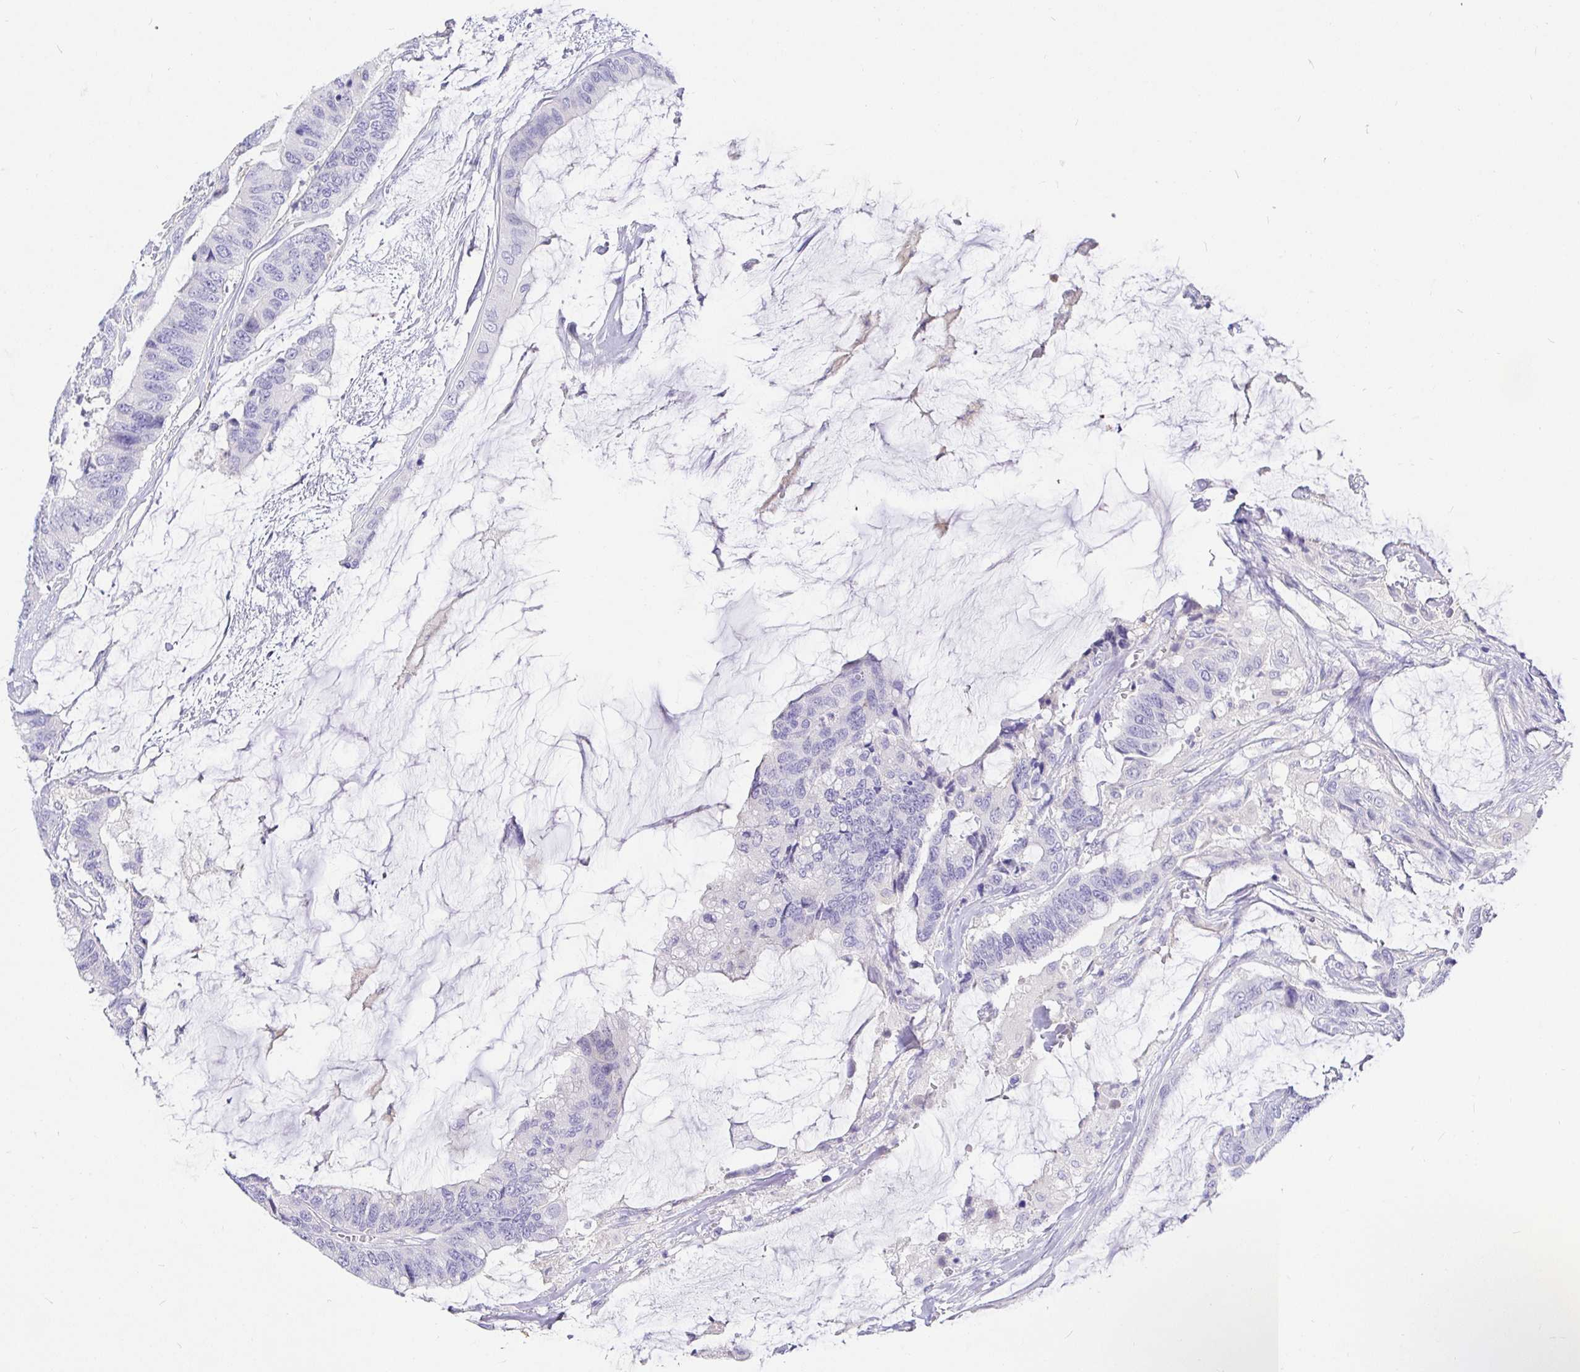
{"staining": {"intensity": "negative", "quantity": "none", "location": "none"}, "tissue": "colorectal cancer", "cell_type": "Tumor cells", "image_type": "cancer", "snomed": [{"axis": "morphology", "description": "Adenocarcinoma, NOS"}, {"axis": "topography", "description": "Rectum"}], "caption": "High power microscopy micrograph of an immunohistochemistry histopathology image of colorectal cancer, revealing no significant expression in tumor cells.", "gene": "TPTE", "patient": {"sex": "female", "age": 59}}